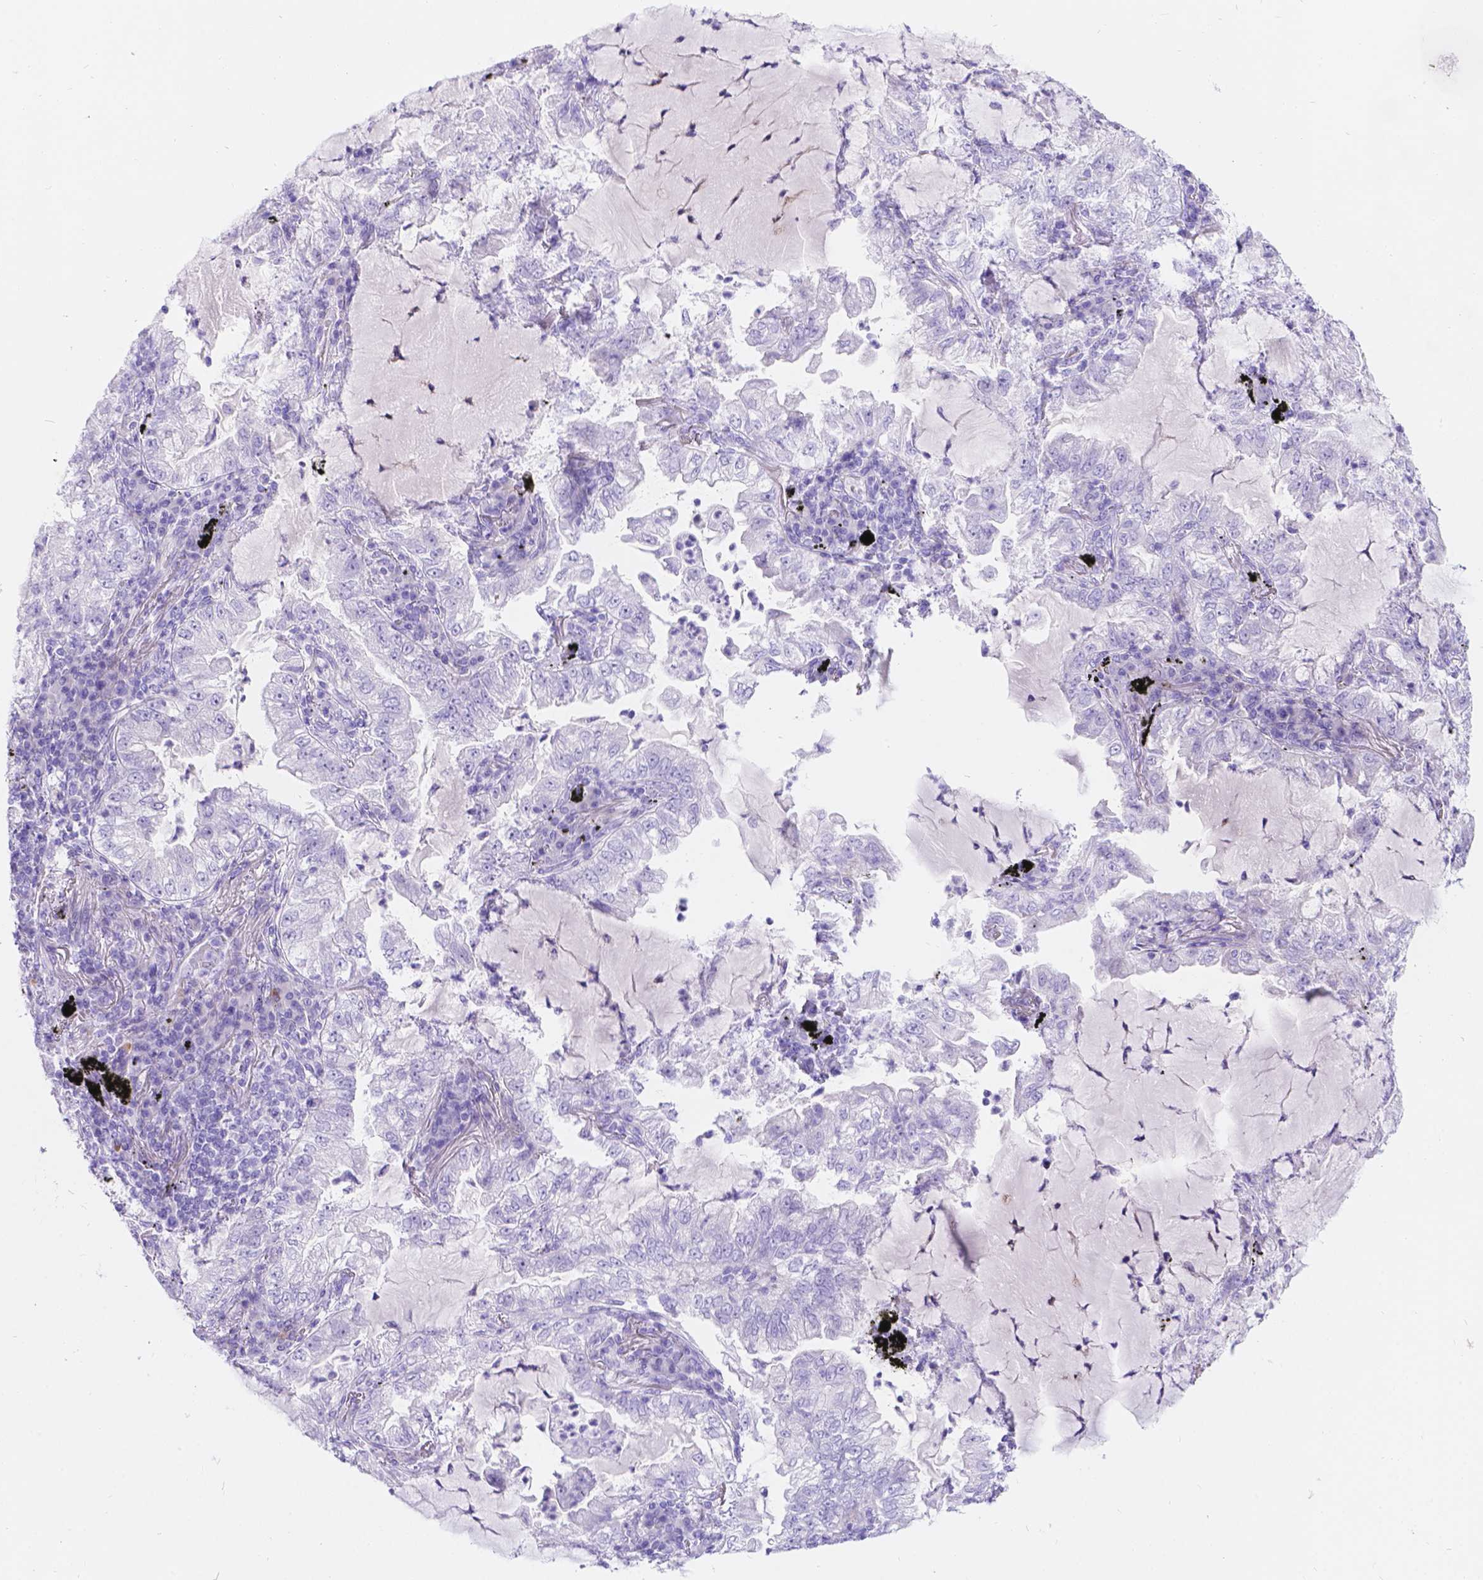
{"staining": {"intensity": "negative", "quantity": "none", "location": "none"}, "tissue": "lung cancer", "cell_type": "Tumor cells", "image_type": "cancer", "snomed": [{"axis": "morphology", "description": "Adenocarcinoma, NOS"}, {"axis": "topography", "description": "Lung"}], "caption": "Tumor cells show no significant staining in lung adenocarcinoma.", "gene": "KLHL10", "patient": {"sex": "female", "age": 73}}